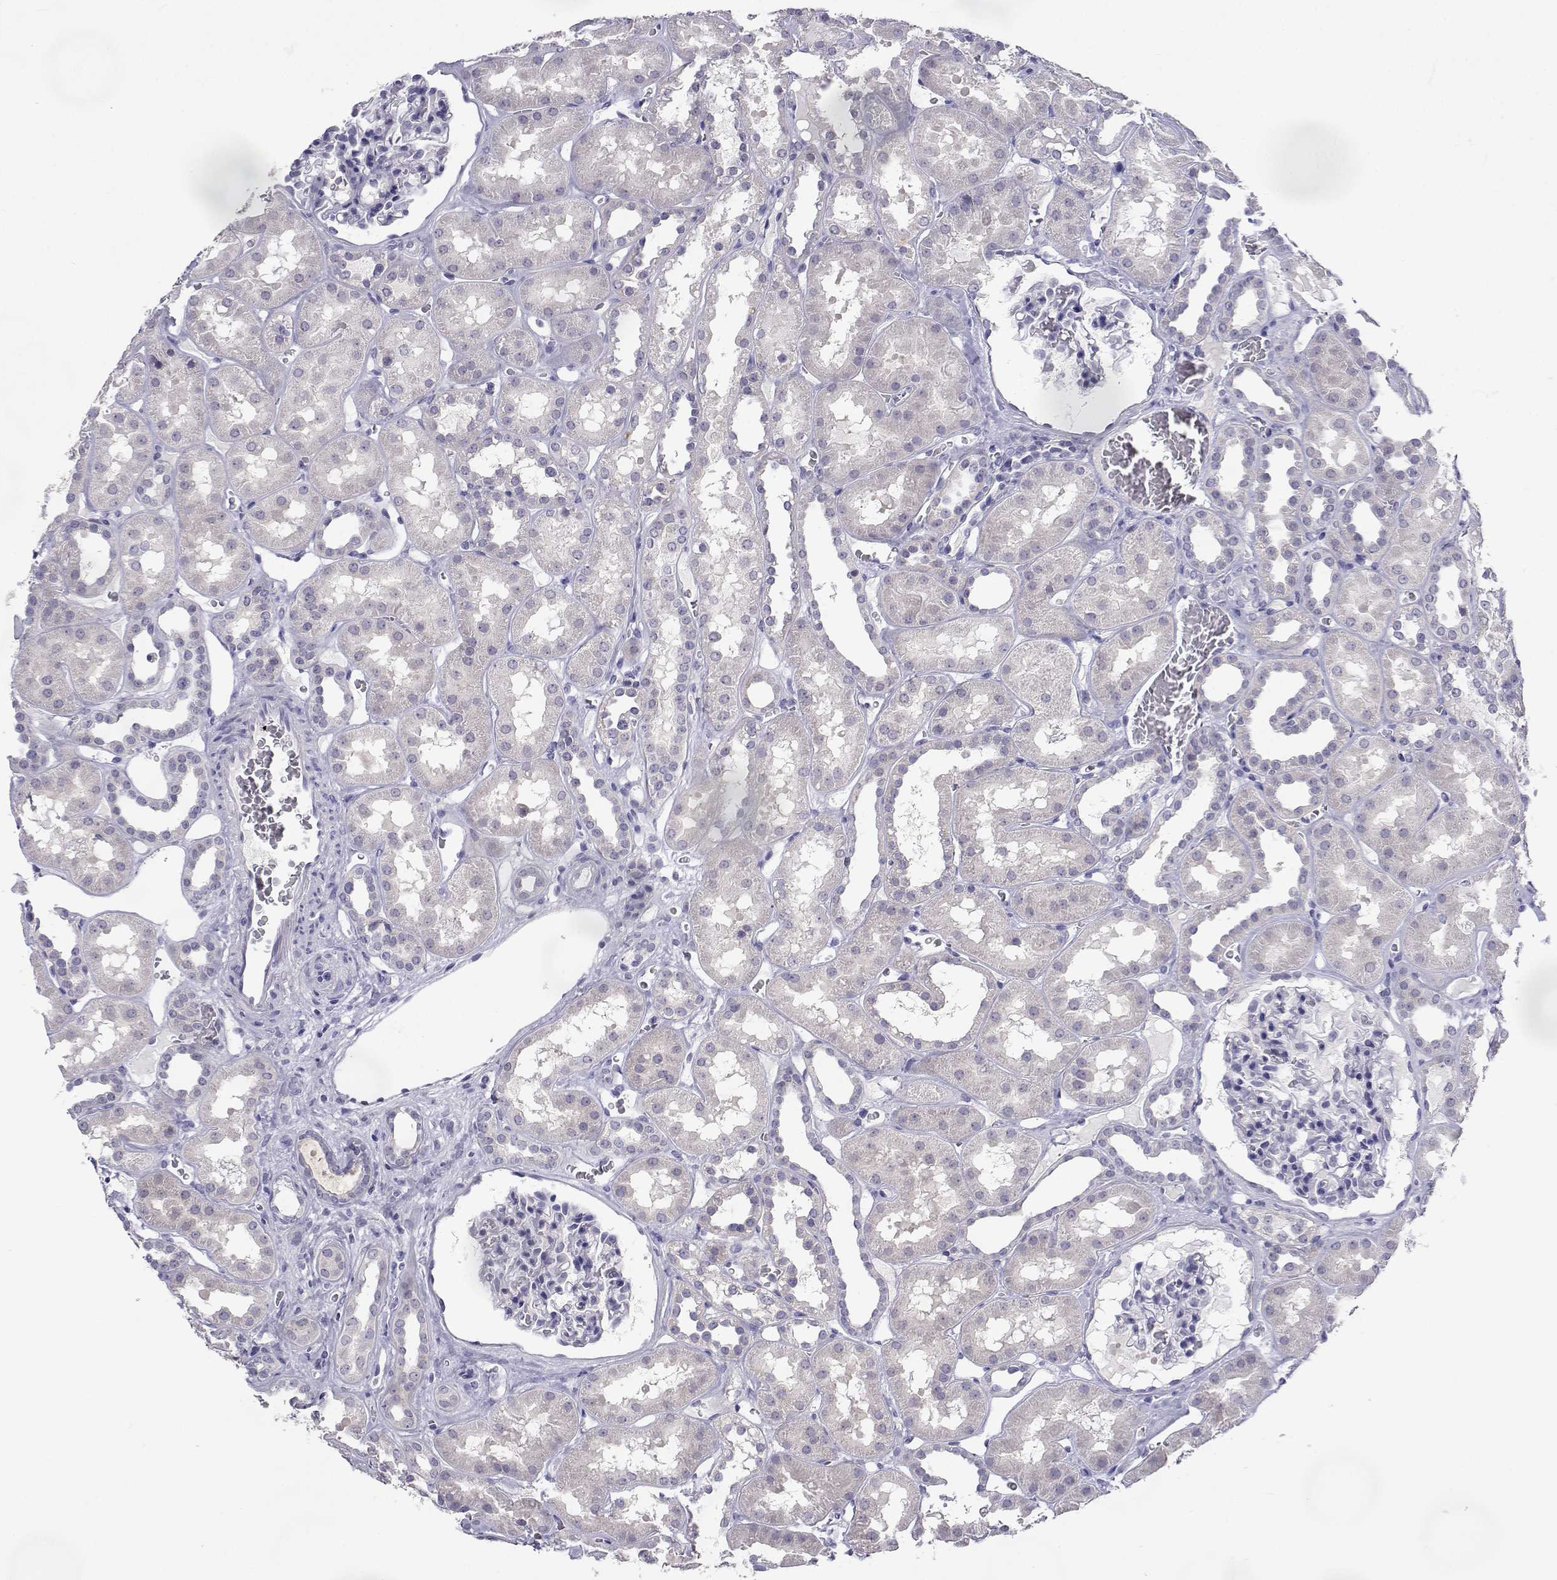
{"staining": {"intensity": "negative", "quantity": "none", "location": "none"}, "tissue": "kidney", "cell_type": "Cells in glomeruli", "image_type": "normal", "snomed": [{"axis": "morphology", "description": "Normal tissue, NOS"}, {"axis": "topography", "description": "Kidney"}], "caption": "IHC histopathology image of benign kidney stained for a protein (brown), which exhibits no expression in cells in glomeruli. The staining is performed using DAB brown chromogen with nuclei counter-stained in using hematoxylin.", "gene": "SLC6A3", "patient": {"sex": "female", "age": 41}}